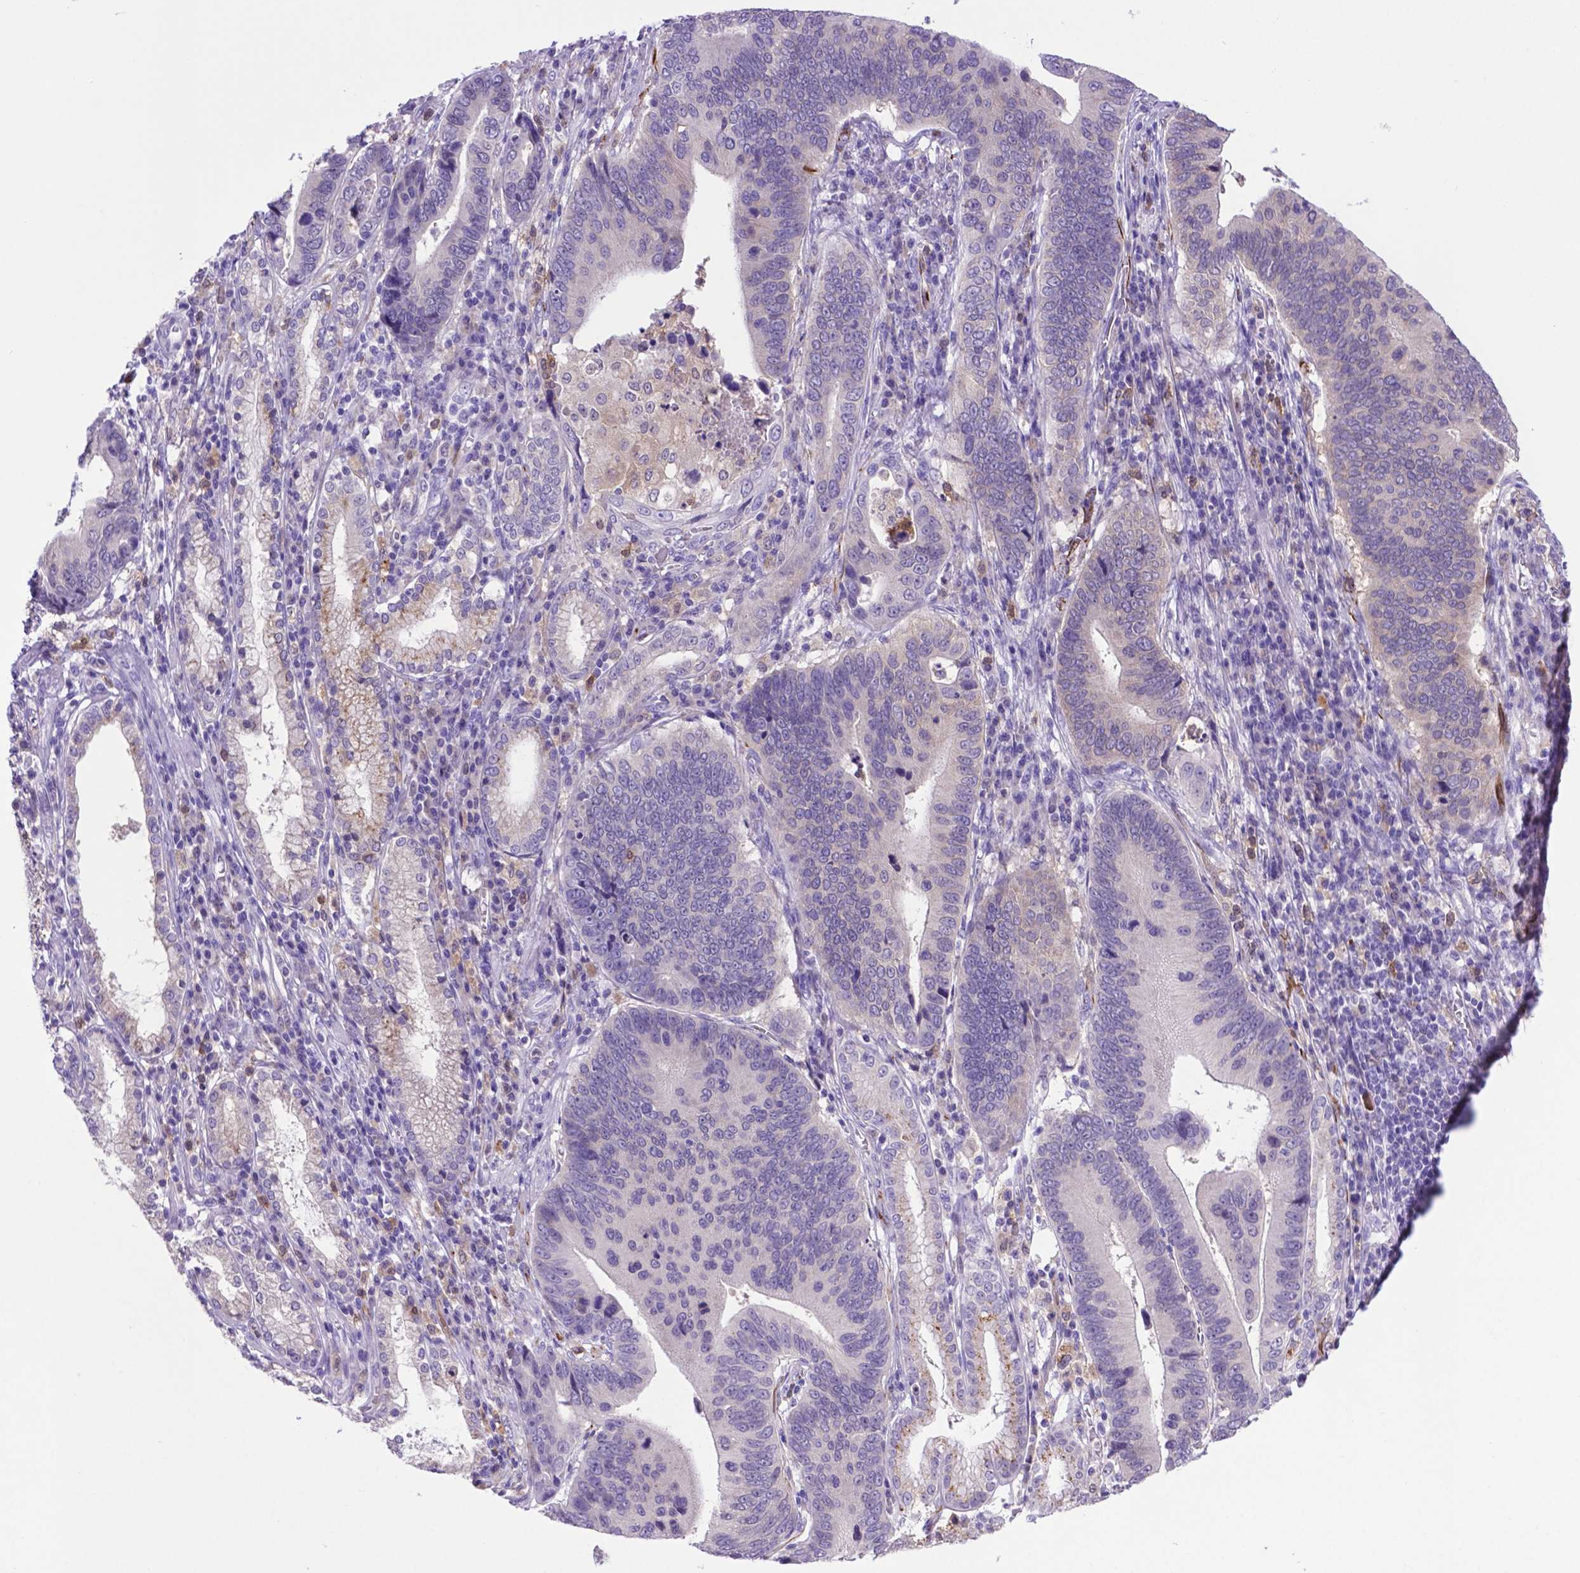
{"staining": {"intensity": "negative", "quantity": "none", "location": "none"}, "tissue": "stomach cancer", "cell_type": "Tumor cells", "image_type": "cancer", "snomed": [{"axis": "morphology", "description": "Adenocarcinoma, NOS"}, {"axis": "topography", "description": "Stomach"}], "caption": "Human adenocarcinoma (stomach) stained for a protein using immunohistochemistry displays no expression in tumor cells.", "gene": "LZTR1", "patient": {"sex": "male", "age": 84}}